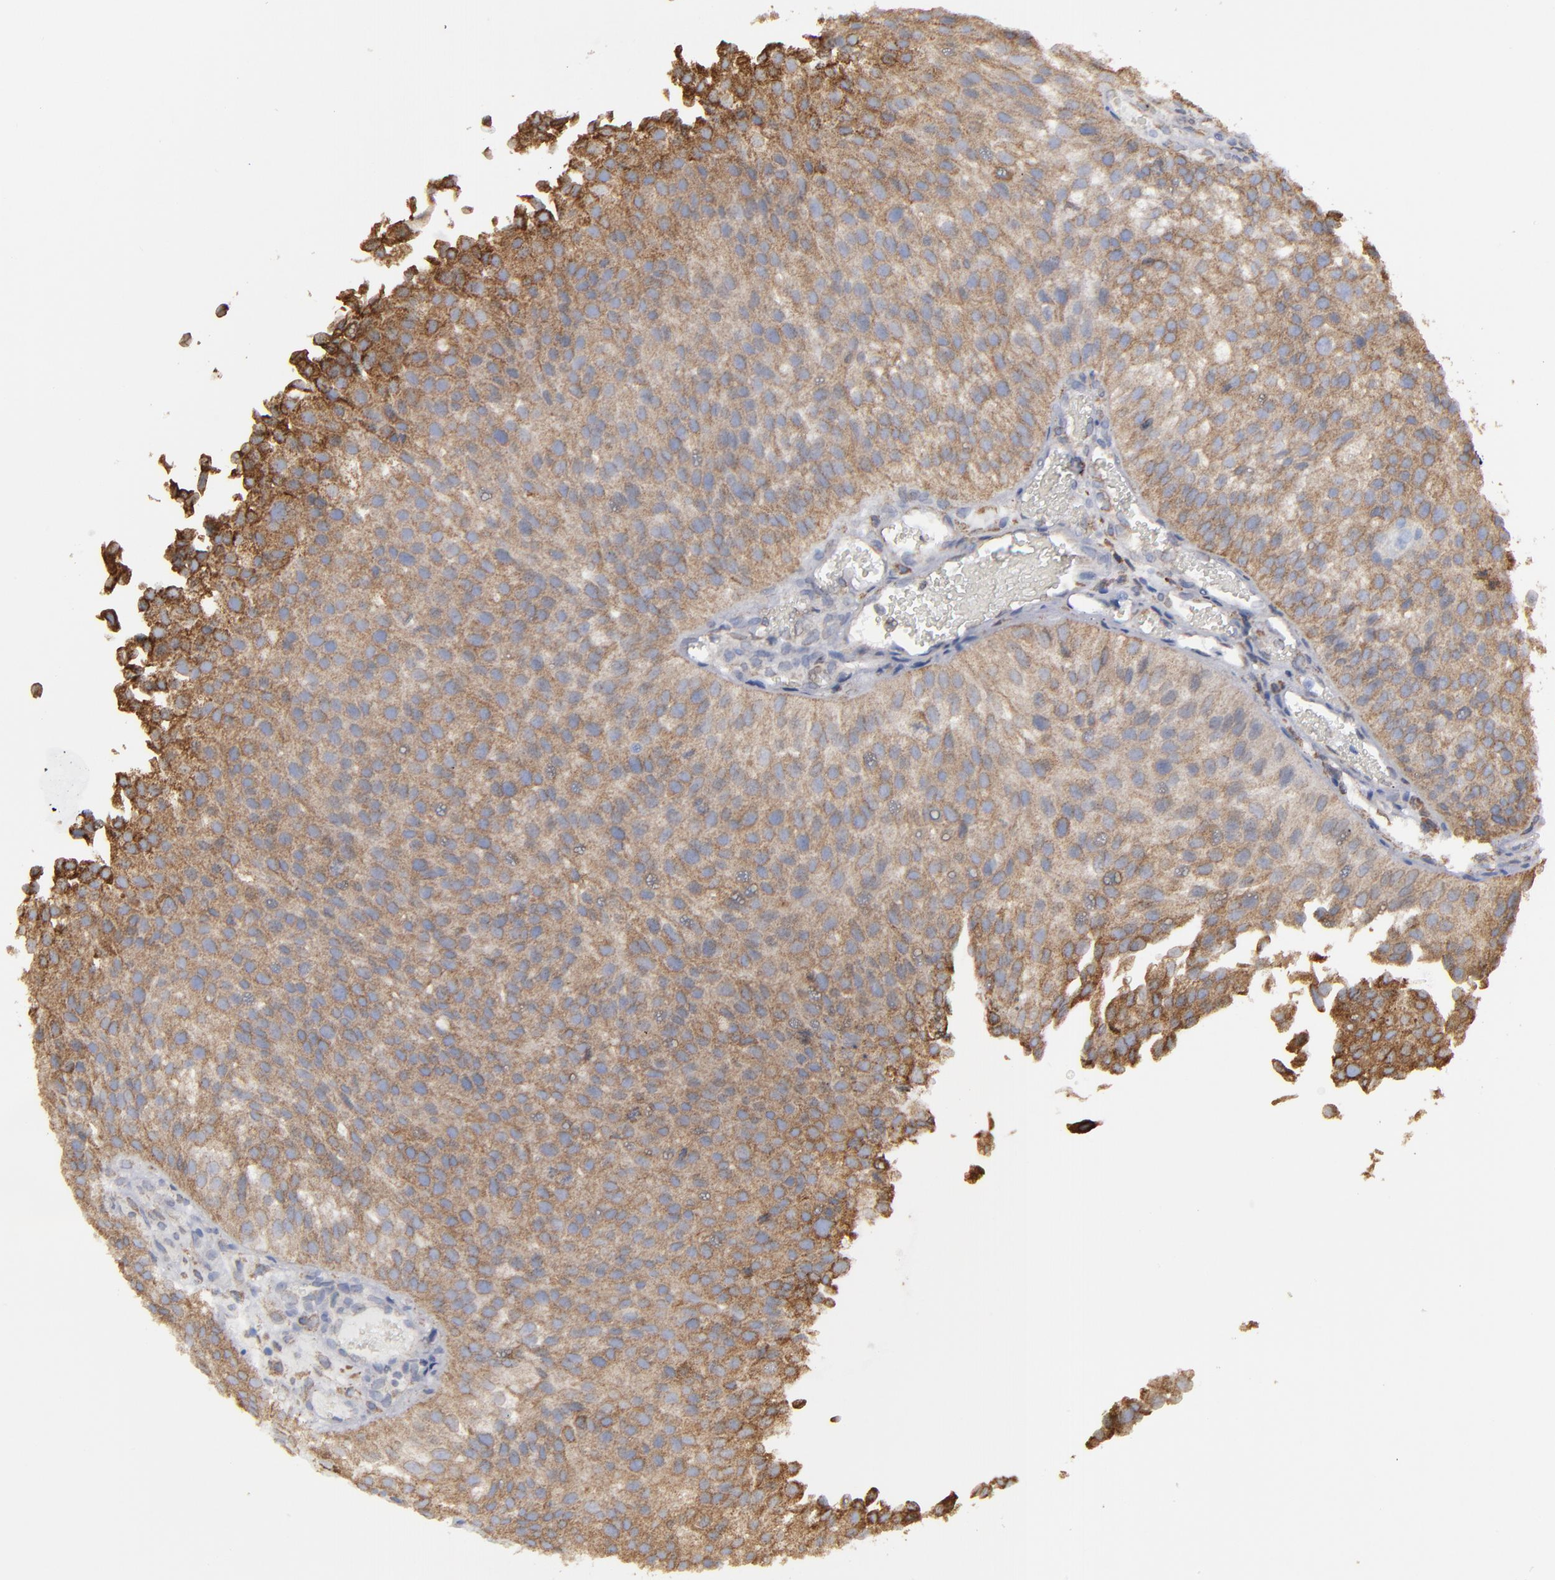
{"staining": {"intensity": "moderate", "quantity": ">75%", "location": "cytoplasmic/membranous"}, "tissue": "urothelial cancer", "cell_type": "Tumor cells", "image_type": "cancer", "snomed": [{"axis": "morphology", "description": "Urothelial carcinoma, Low grade"}, {"axis": "topography", "description": "Urinary bladder"}], "caption": "Urothelial cancer stained with a protein marker exhibits moderate staining in tumor cells.", "gene": "ERLIN2", "patient": {"sex": "female", "age": 89}}